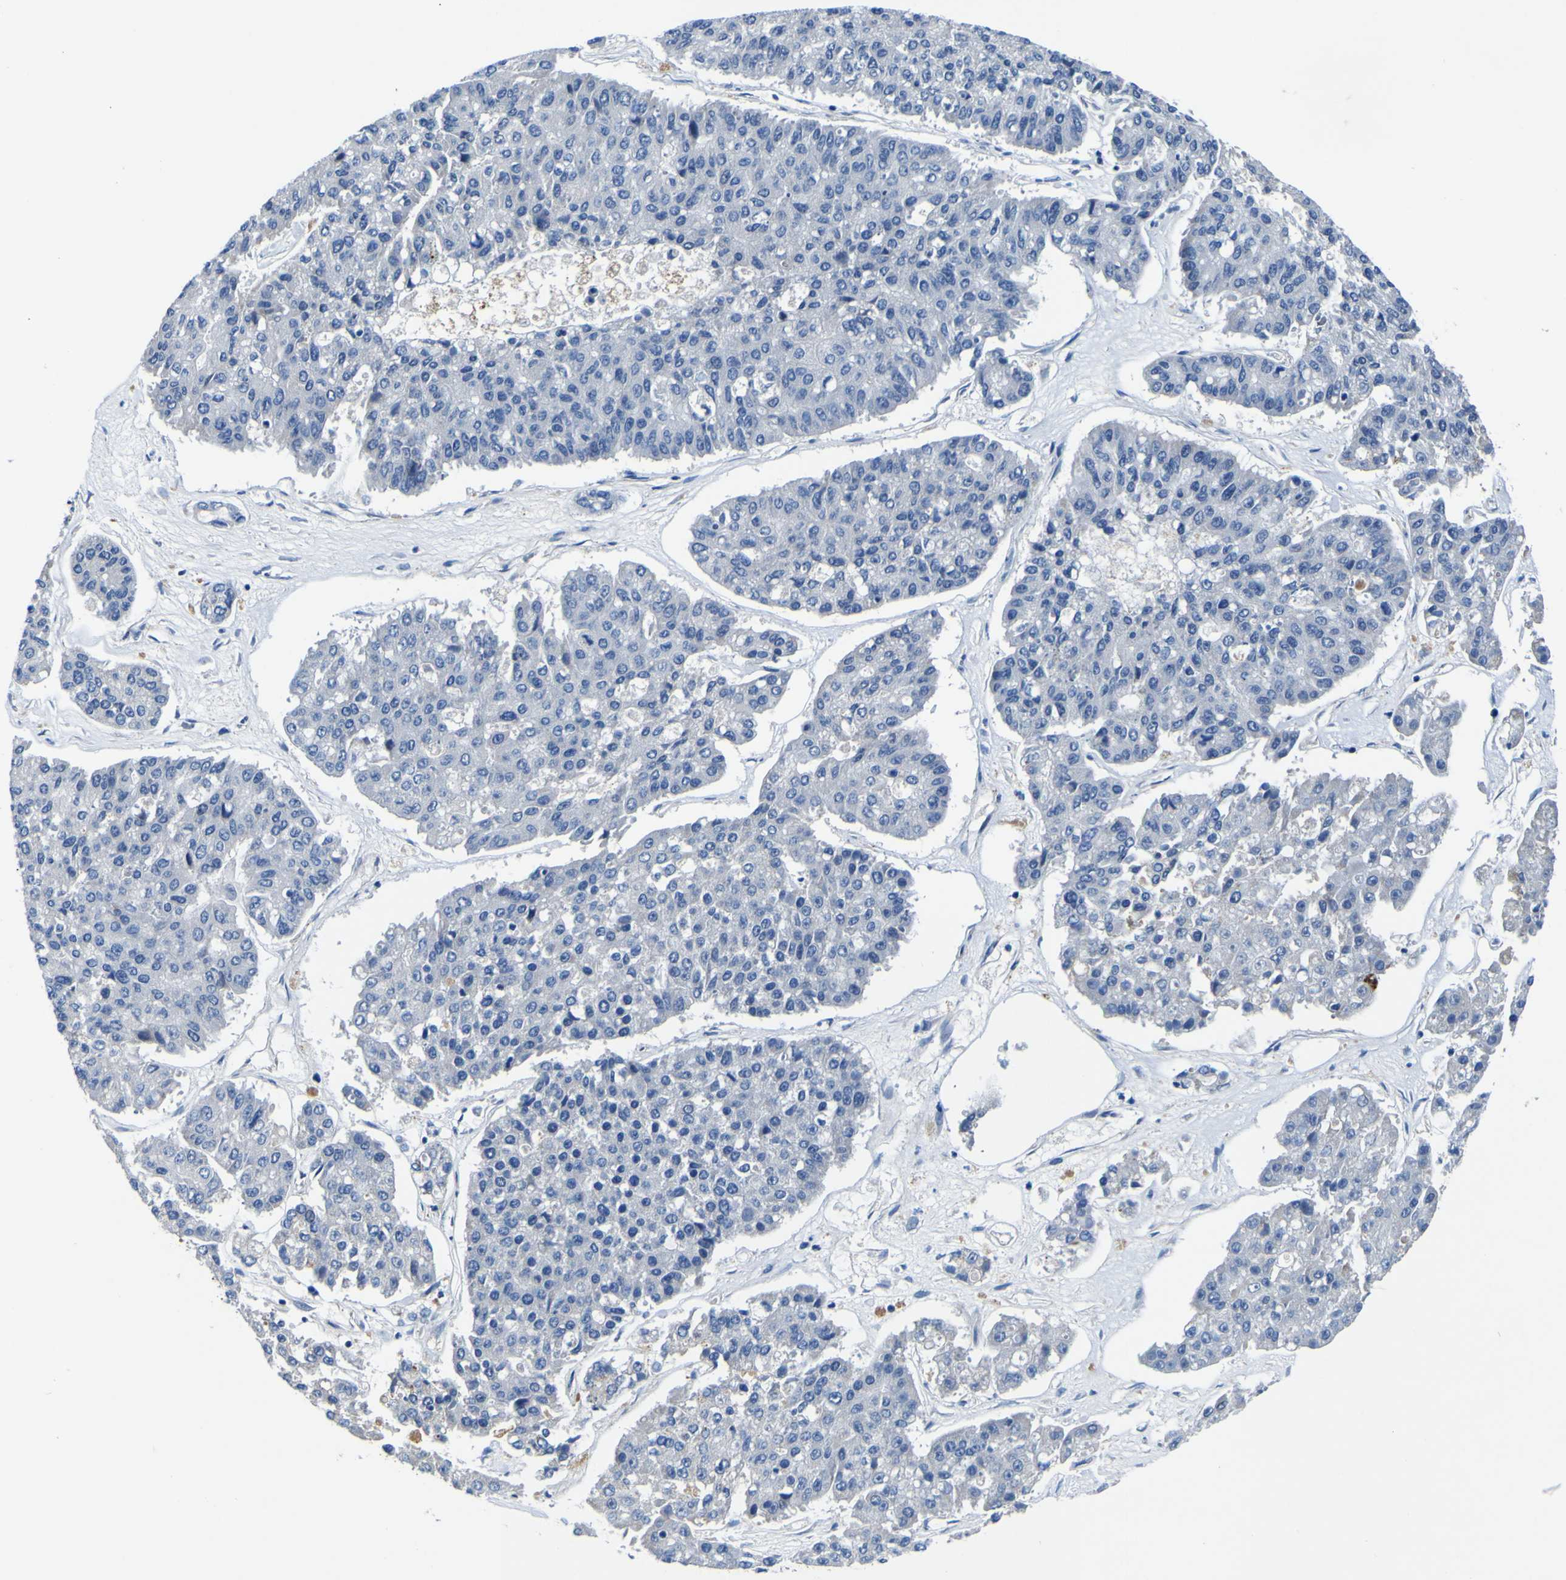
{"staining": {"intensity": "negative", "quantity": "none", "location": "none"}, "tissue": "pancreatic cancer", "cell_type": "Tumor cells", "image_type": "cancer", "snomed": [{"axis": "morphology", "description": "Adenocarcinoma, NOS"}, {"axis": "topography", "description": "Pancreas"}], "caption": "Tumor cells are negative for protein expression in human pancreatic cancer.", "gene": "AGAP3", "patient": {"sex": "male", "age": 50}}